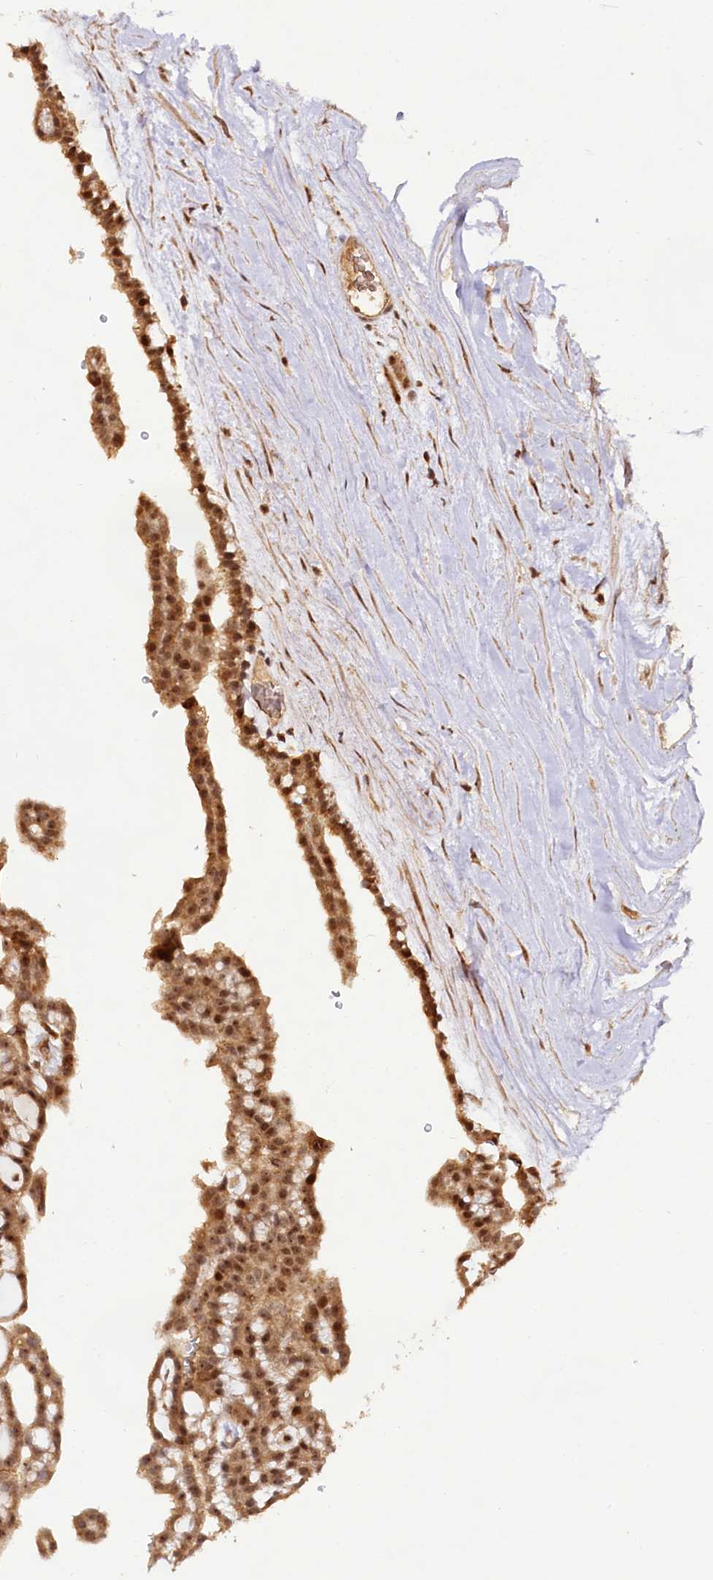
{"staining": {"intensity": "moderate", "quantity": ">75%", "location": "cytoplasmic/membranous,nuclear"}, "tissue": "renal cancer", "cell_type": "Tumor cells", "image_type": "cancer", "snomed": [{"axis": "morphology", "description": "Adenocarcinoma, NOS"}, {"axis": "topography", "description": "Kidney"}], "caption": "This photomicrograph exhibits renal adenocarcinoma stained with IHC to label a protein in brown. The cytoplasmic/membranous and nuclear of tumor cells show moderate positivity for the protein. Nuclei are counter-stained blue.", "gene": "RRP8", "patient": {"sex": "male", "age": 63}}